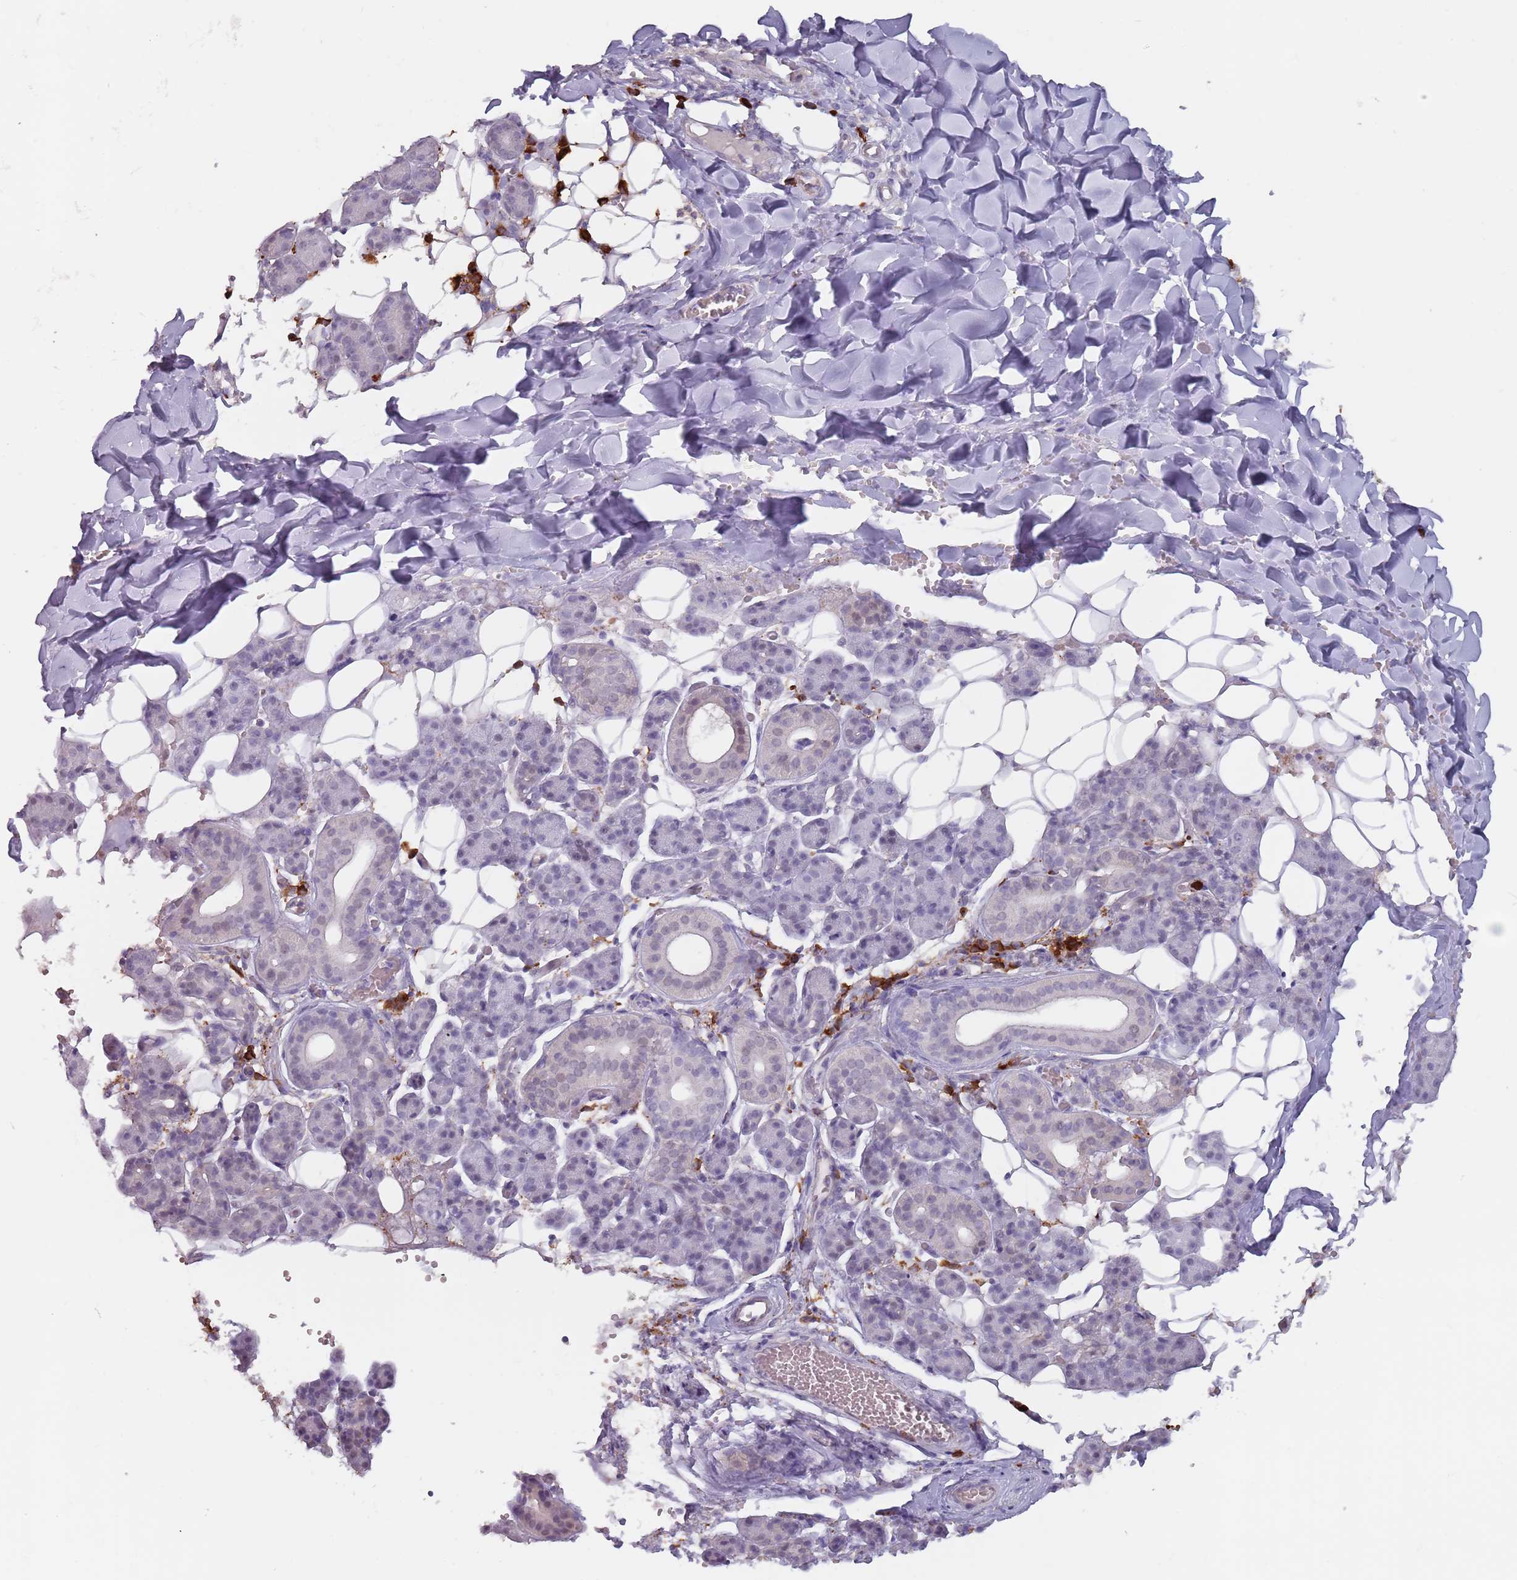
{"staining": {"intensity": "negative", "quantity": "none", "location": "none"}, "tissue": "salivary gland", "cell_type": "Glandular cells", "image_type": "normal", "snomed": [{"axis": "morphology", "description": "Normal tissue, NOS"}, {"axis": "topography", "description": "Salivary gland"}], "caption": "The photomicrograph exhibits no staining of glandular cells in unremarkable salivary gland.", "gene": "DXO", "patient": {"sex": "female", "age": 33}}